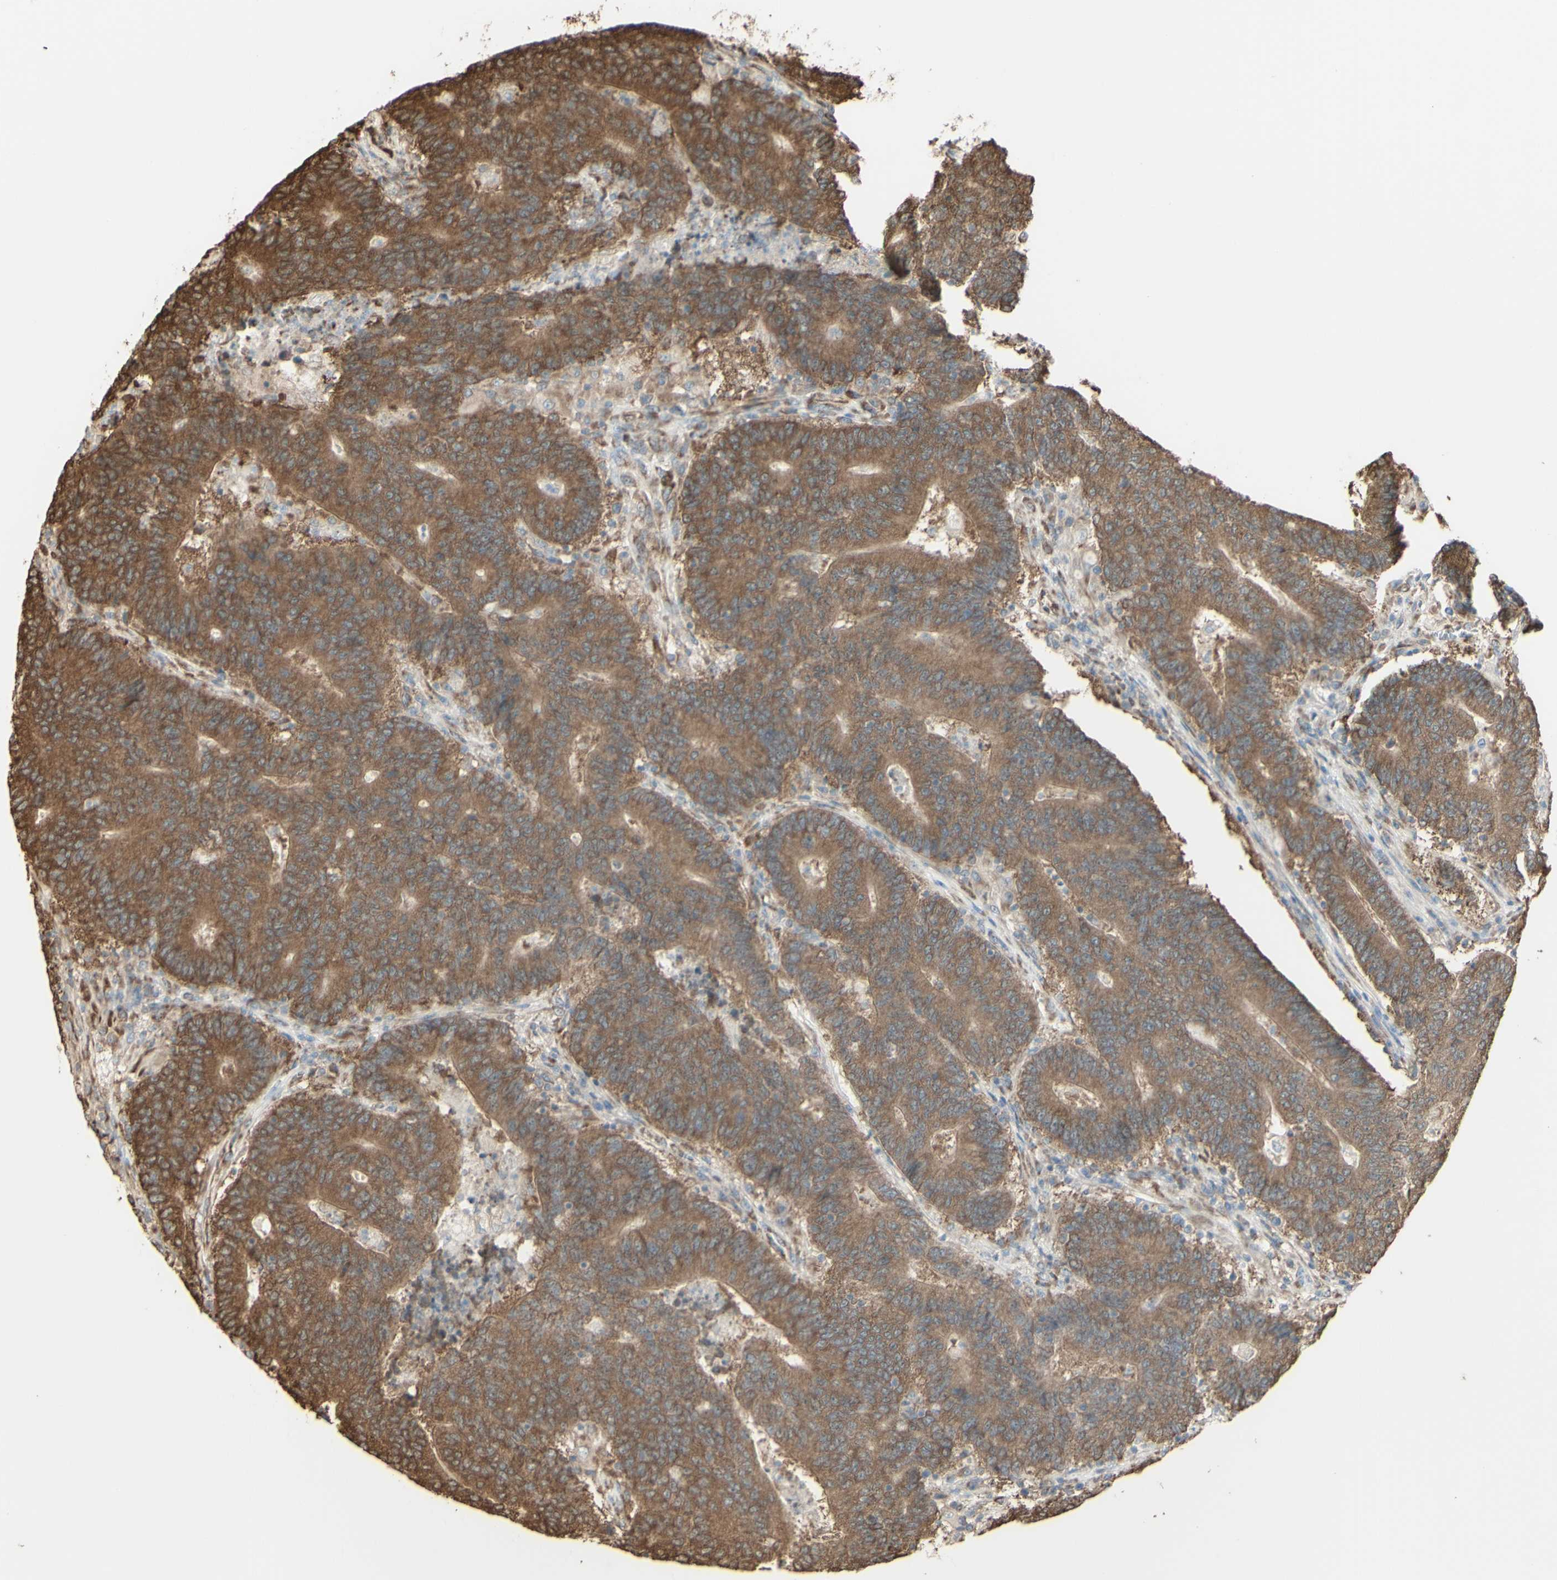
{"staining": {"intensity": "moderate", "quantity": ">75%", "location": "cytoplasmic/membranous"}, "tissue": "colorectal cancer", "cell_type": "Tumor cells", "image_type": "cancer", "snomed": [{"axis": "morphology", "description": "Normal tissue, NOS"}, {"axis": "morphology", "description": "Adenocarcinoma, NOS"}, {"axis": "topography", "description": "Colon"}], "caption": "An immunohistochemistry photomicrograph of neoplastic tissue is shown. Protein staining in brown shows moderate cytoplasmic/membranous positivity in adenocarcinoma (colorectal) within tumor cells.", "gene": "EEF1B2", "patient": {"sex": "female", "age": 75}}